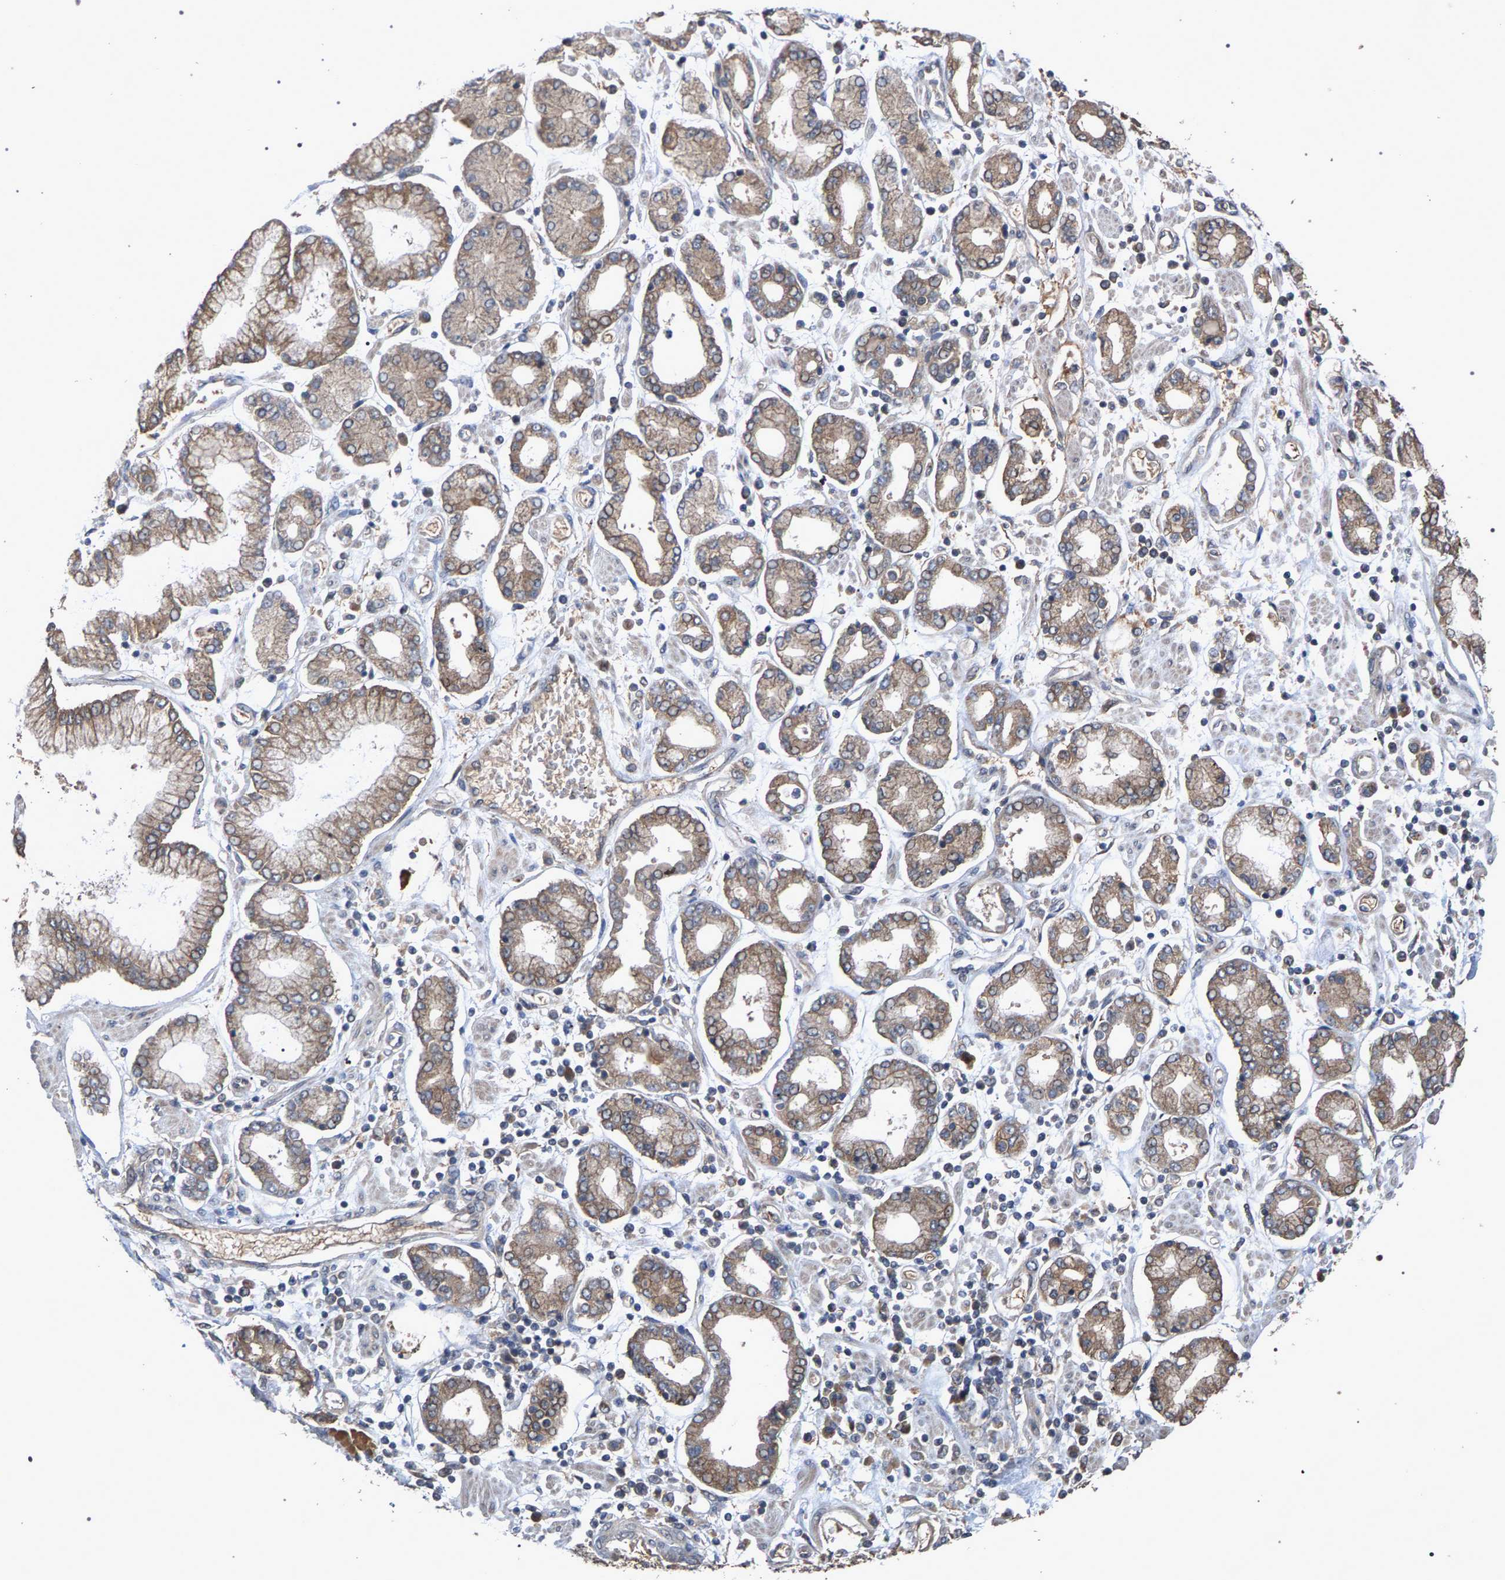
{"staining": {"intensity": "weak", "quantity": ">75%", "location": "cytoplasmic/membranous"}, "tissue": "stomach cancer", "cell_type": "Tumor cells", "image_type": "cancer", "snomed": [{"axis": "morphology", "description": "Adenocarcinoma, NOS"}, {"axis": "topography", "description": "Stomach"}], "caption": "This image exhibits stomach adenocarcinoma stained with IHC to label a protein in brown. The cytoplasmic/membranous of tumor cells show weak positivity for the protein. Nuclei are counter-stained blue.", "gene": "SLC4A4", "patient": {"sex": "male", "age": 76}}